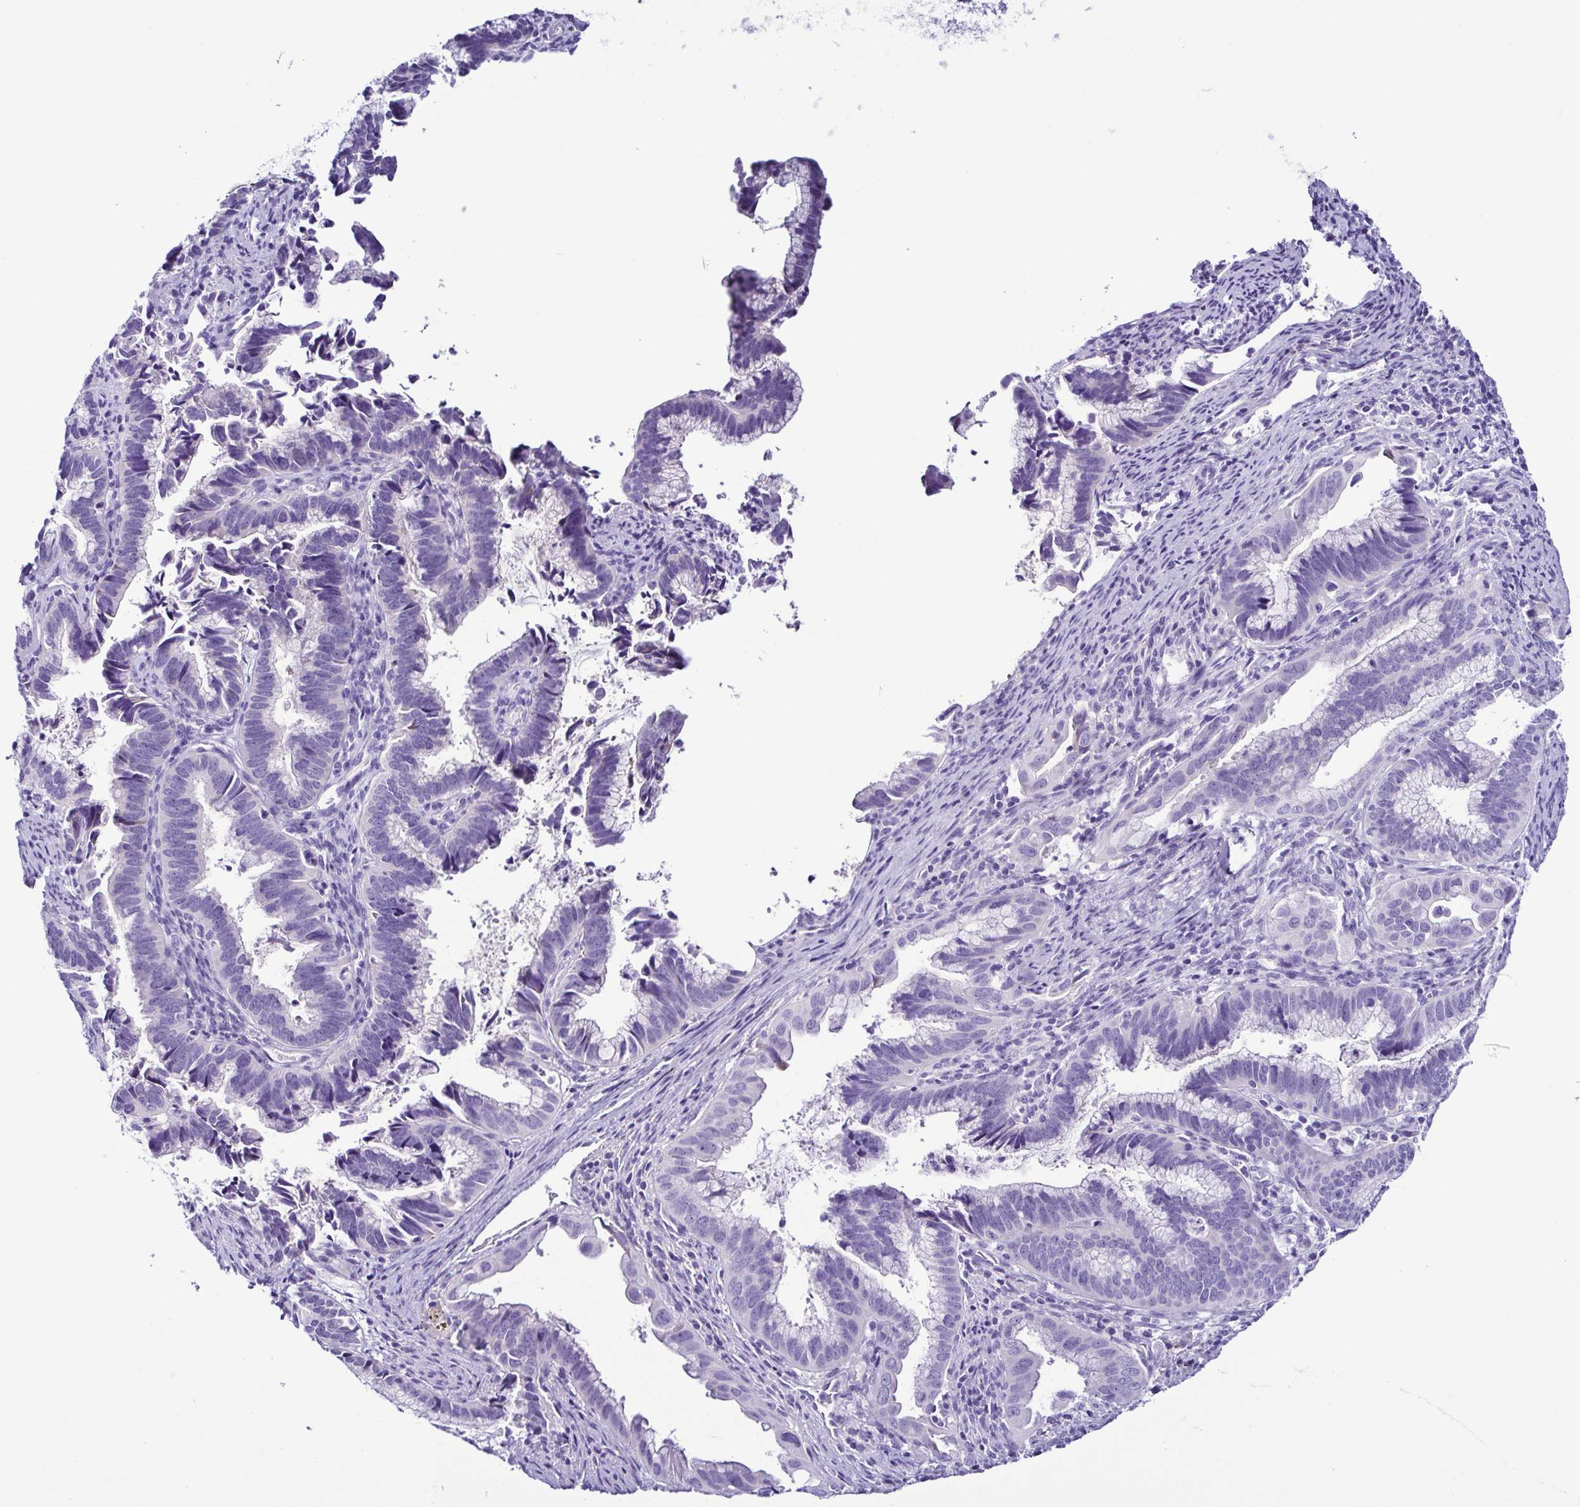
{"staining": {"intensity": "negative", "quantity": "none", "location": "none"}, "tissue": "cervical cancer", "cell_type": "Tumor cells", "image_type": "cancer", "snomed": [{"axis": "morphology", "description": "Adenocarcinoma, NOS"}, {"axis": "topography", "description": "Cervix"}], "caption": "DAB immunohistochemical staining of human adenocarcinoma (cervical) displays no significant staining in tumor cells.", "gene": "SRL", "patient": {"sex": "female", "age": 61}}